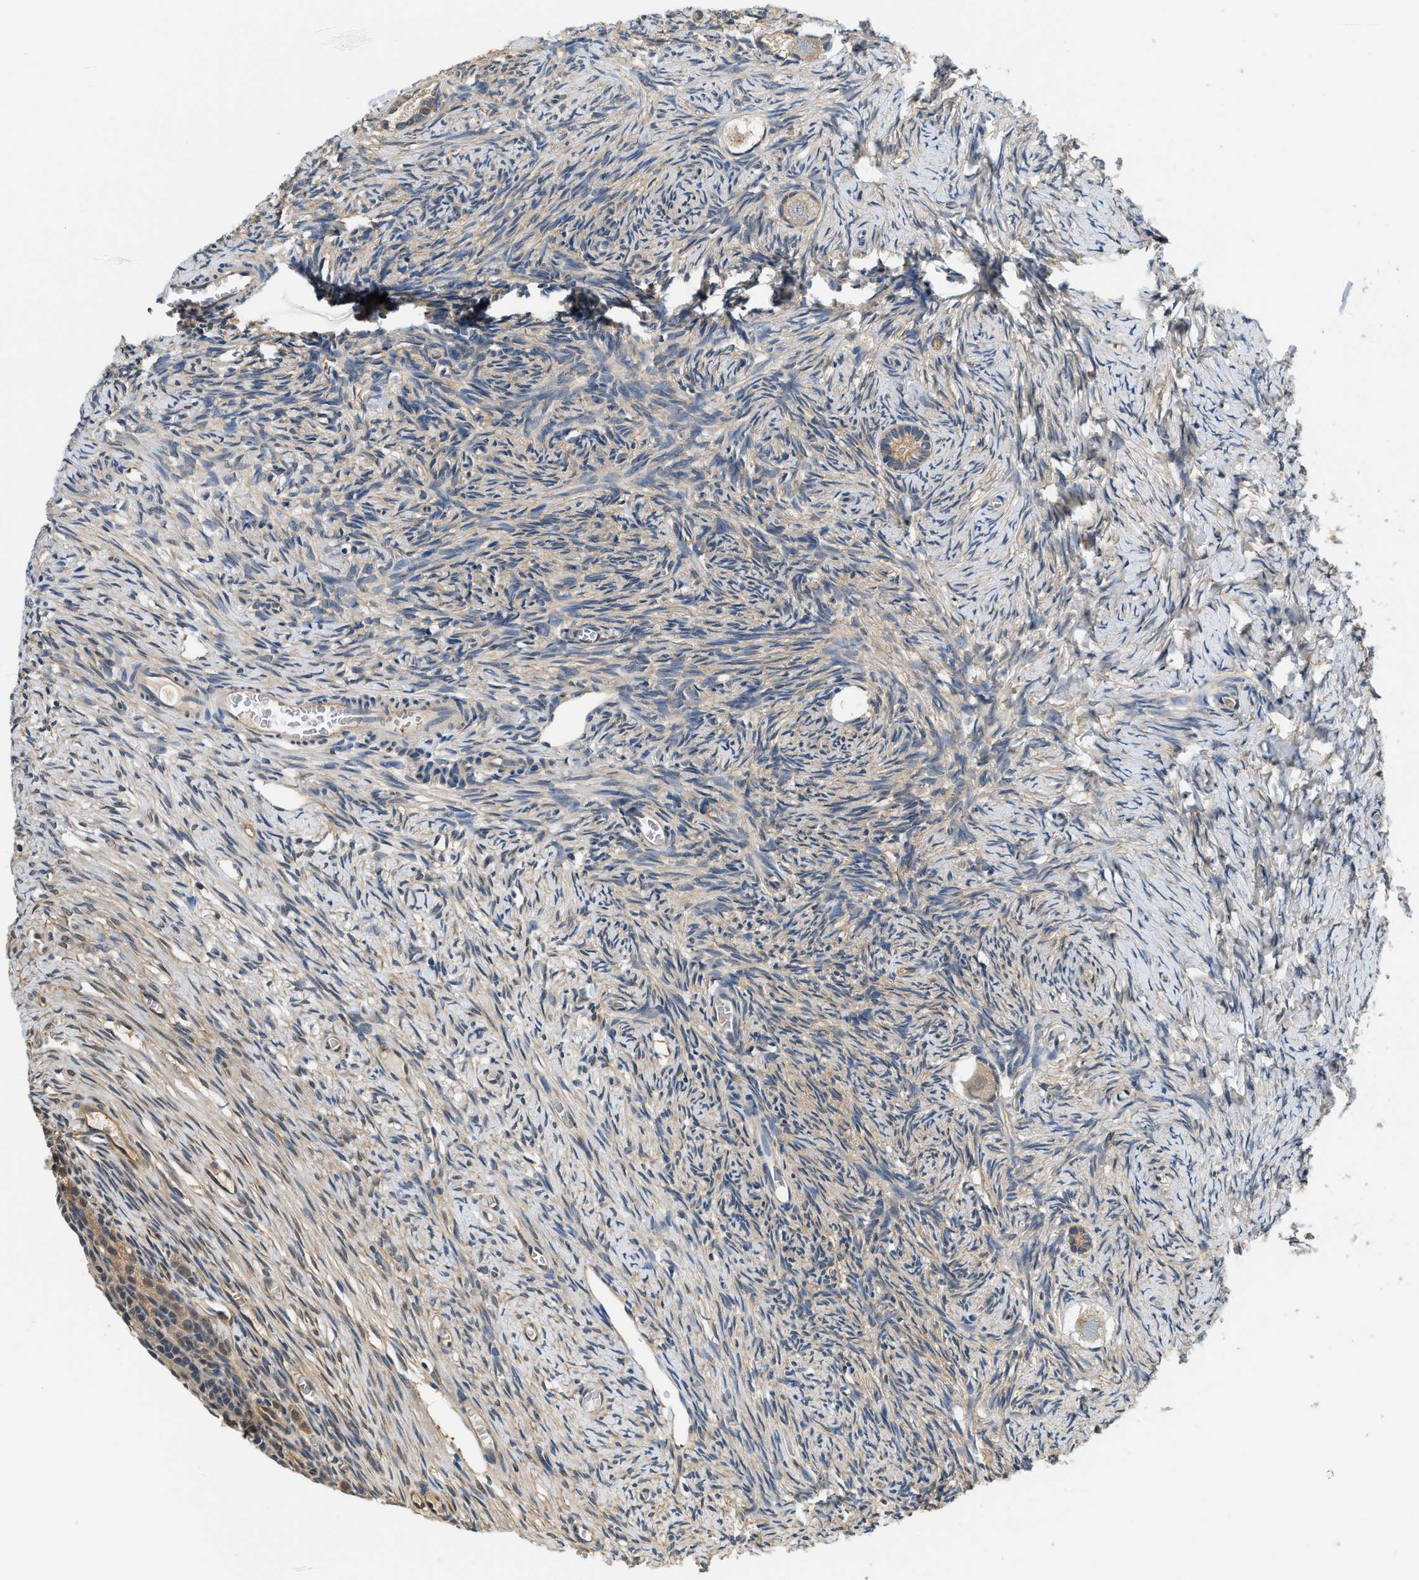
{"staining": {"intensity": "weak", "quantity": ">75%", "location": "cytoplasmic/membranous"}, "tissue": "ovary", "cell_type": "Follicle cells", "image_type": "normal", "snomed": [{"axis": "morphology", "description": "Normal tissue, NOS"}, {"axis": "topography", "description": "Ovary"}], "caption": "An IHC image of unremarkable tissue is shown. Protein staining in brown highlights weak cytoplasmic/membranous positivity in ovary within follicle cells. (DAB IHC, brown staining for protein, blue staining for nuclei).", "gene": "BCL7C", "patient": {"sex": "female", "age": 27}}